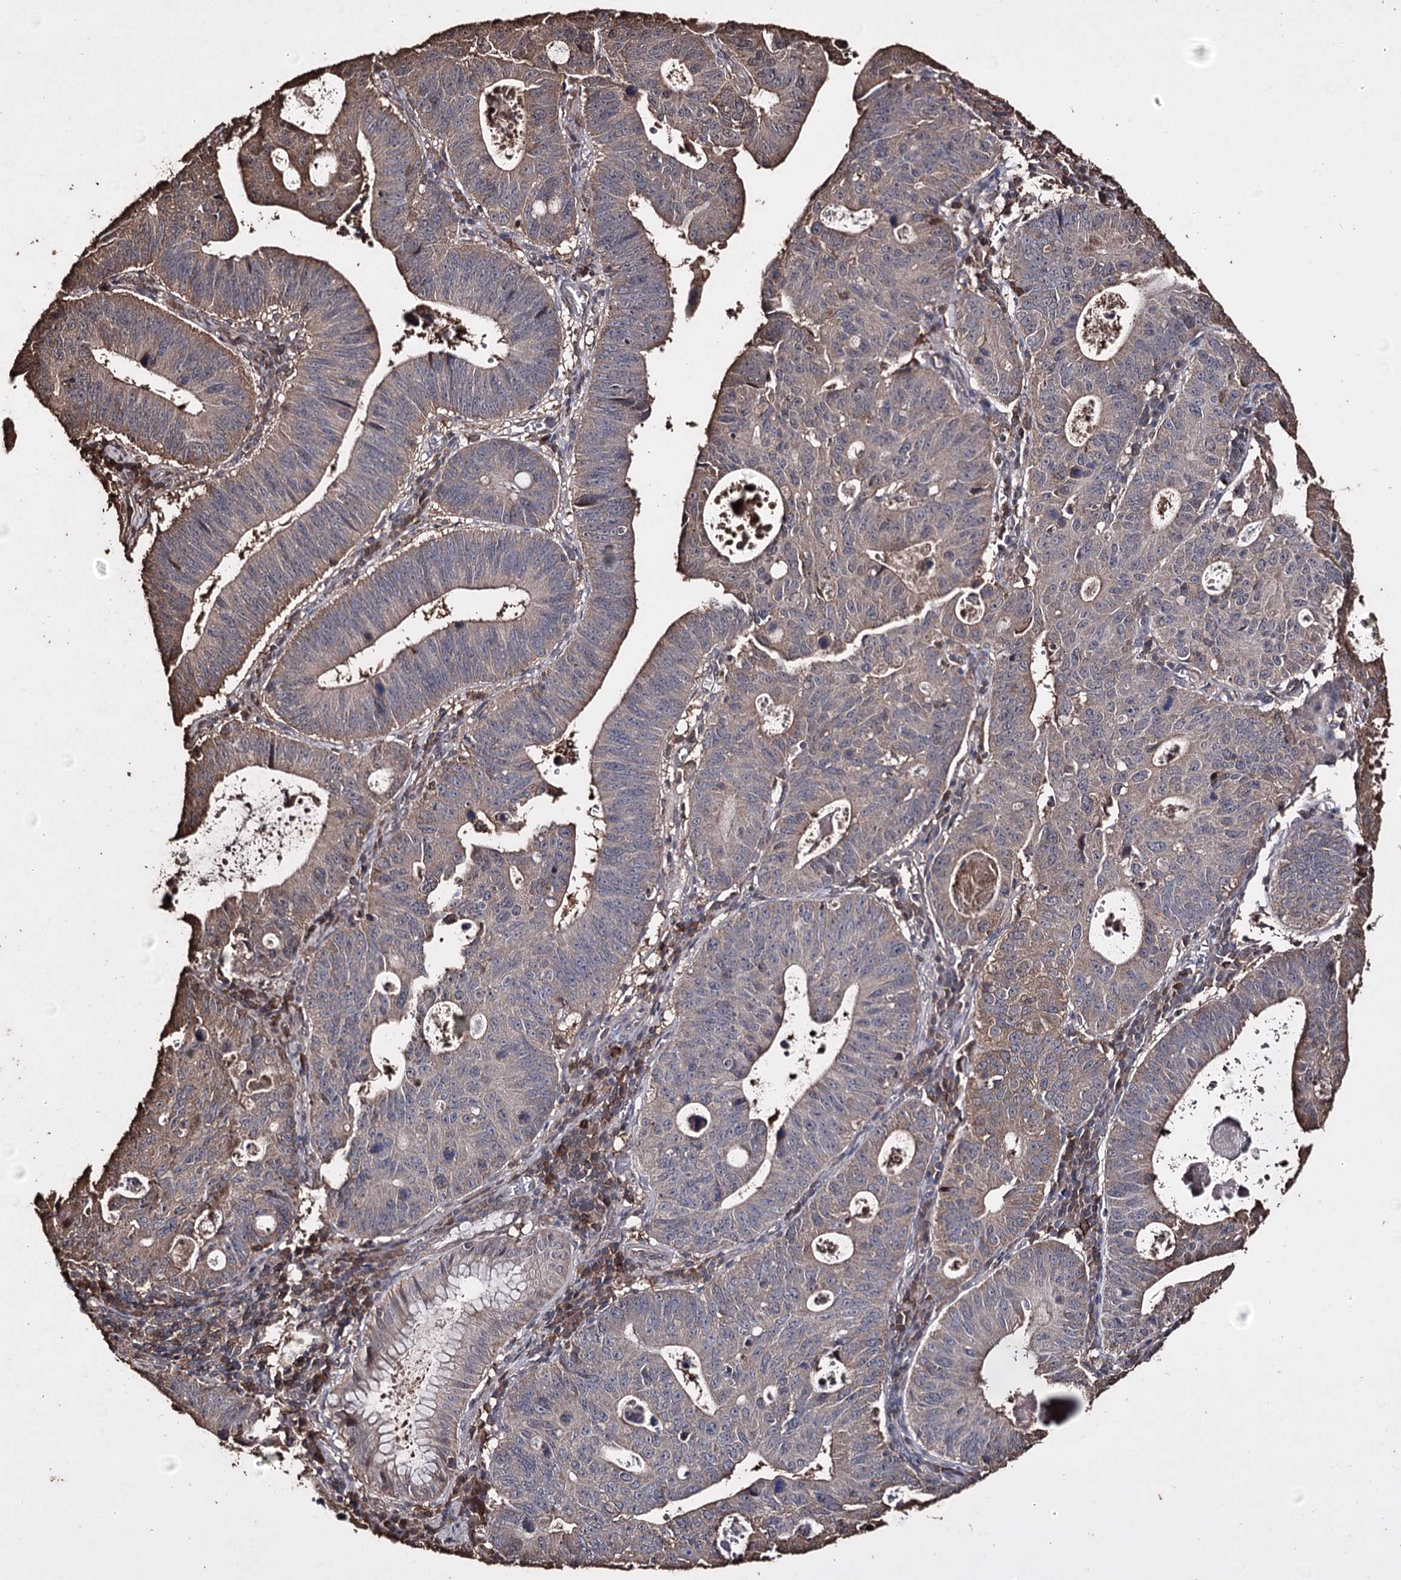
{"staining": {"intensity": "moderate", "quantity": "25%-75%", "location": "cytoplasmic/membranous"}, "tissue": "stomach cancer", "cell_type": "Tumor cells", "image_type": "cancer", "snomed": [{"axis": "morphology", "description": "Adenocarcinoma, NOS"}, {"axis": "topography", "description": "Stomach"}], "caption": "This is an image of IHC staining of stomach adenocarcinoma, which shows moderate staining in the cytoplasmic/membranous of tumor cells.", "gene": "ZNF662", "patient": {"sex": "male", "age": 59}}